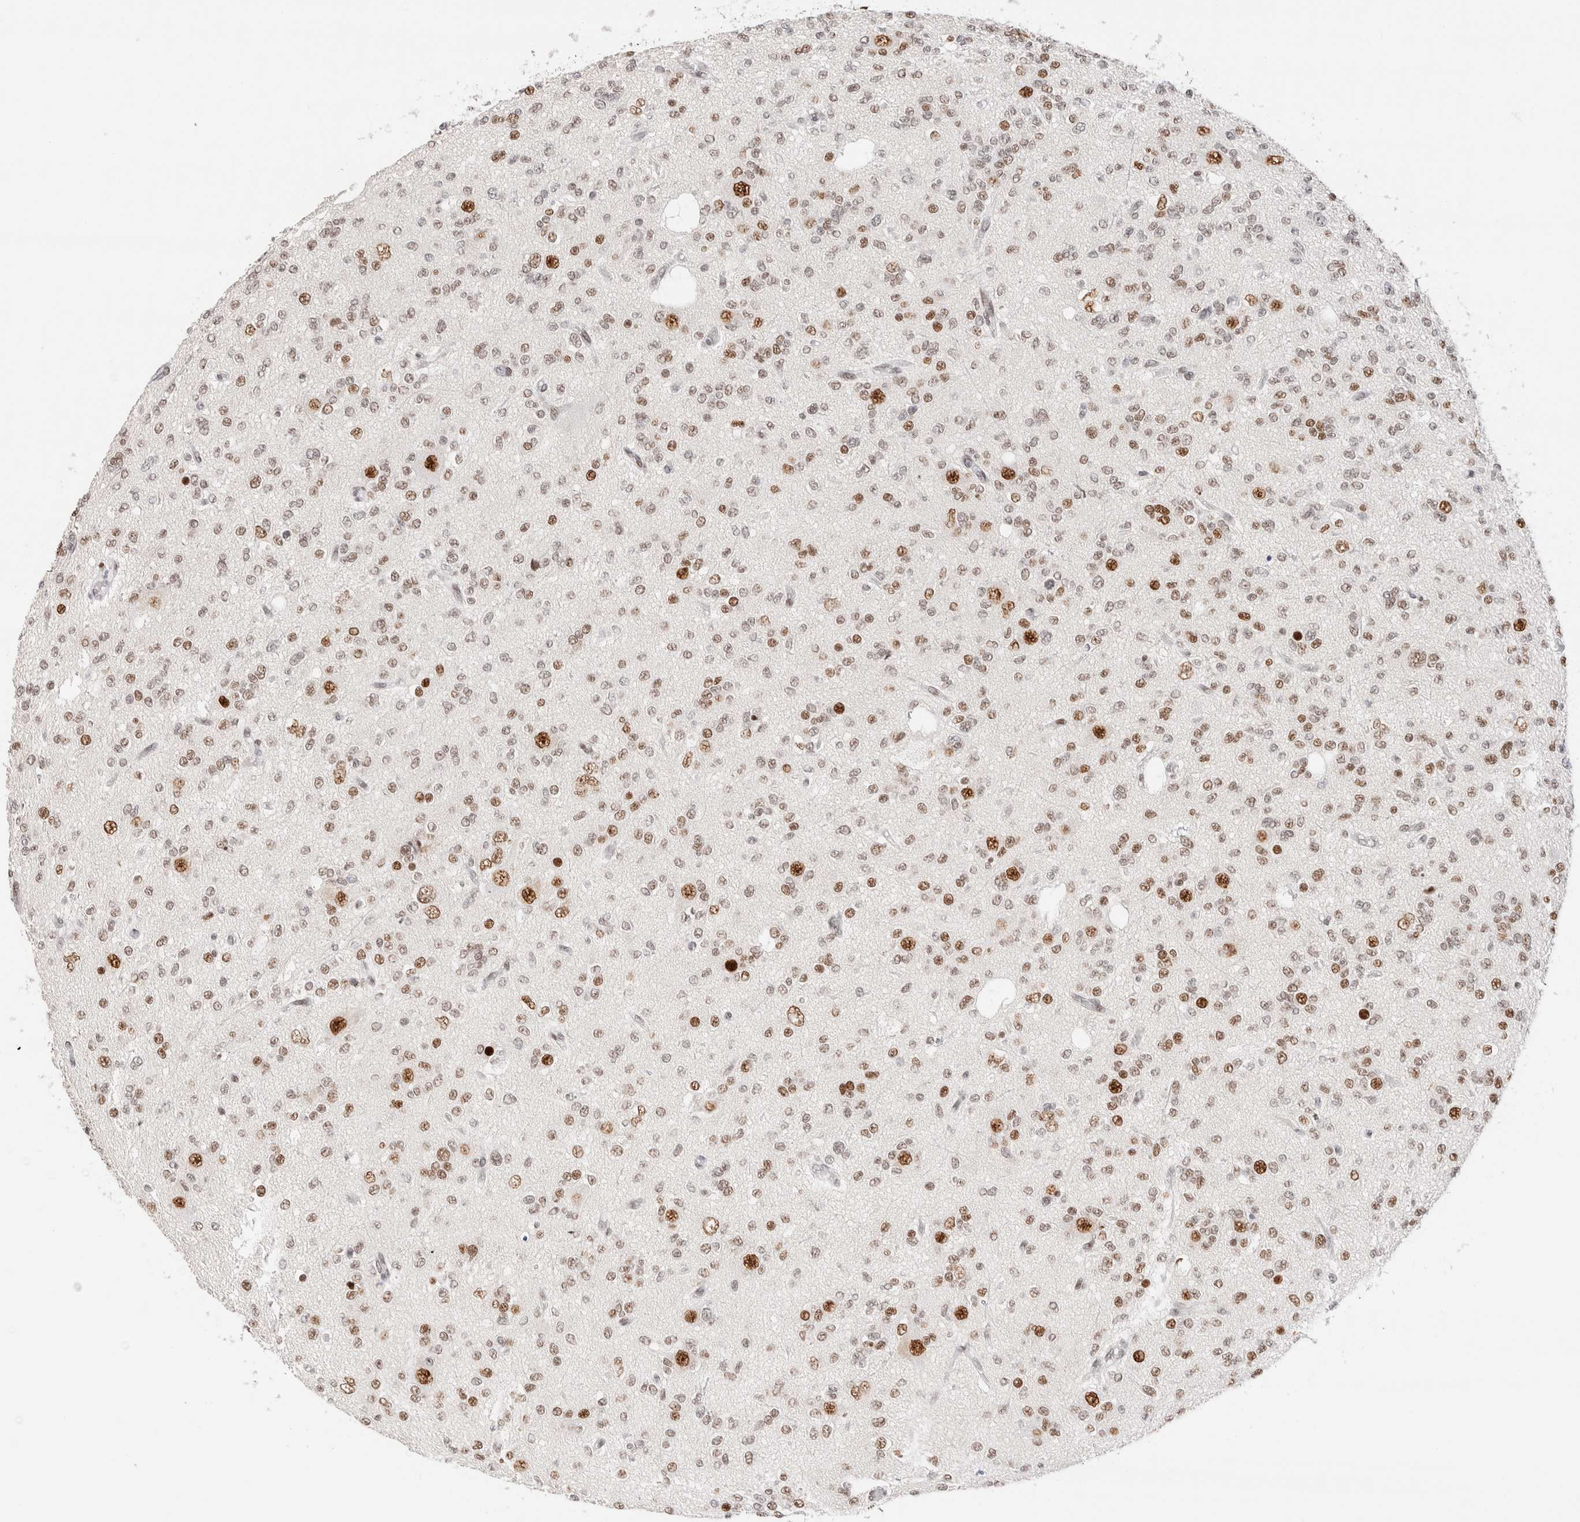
{"staining": {"intensity": "moderate", "quantity": "25%-75%", "location": "nuclear"}, "tissue": "glioma", "cell_type": "Tumor cells", "image_type": "cancer", "snomed": [{"axis": "morphology", "description": "Glioma, malignant, Low grade"}, {"axis": "topography", "description": "Brain"}], "caption": "A histopathology image showing moderate nuclear positivity in about 25%-75% of tumor cells in malignant low-grade glioma, as visualized by brown immunohistochemical staining.", "gene": "ZNF282", "patient": {"sex": "male", "age": 38}}